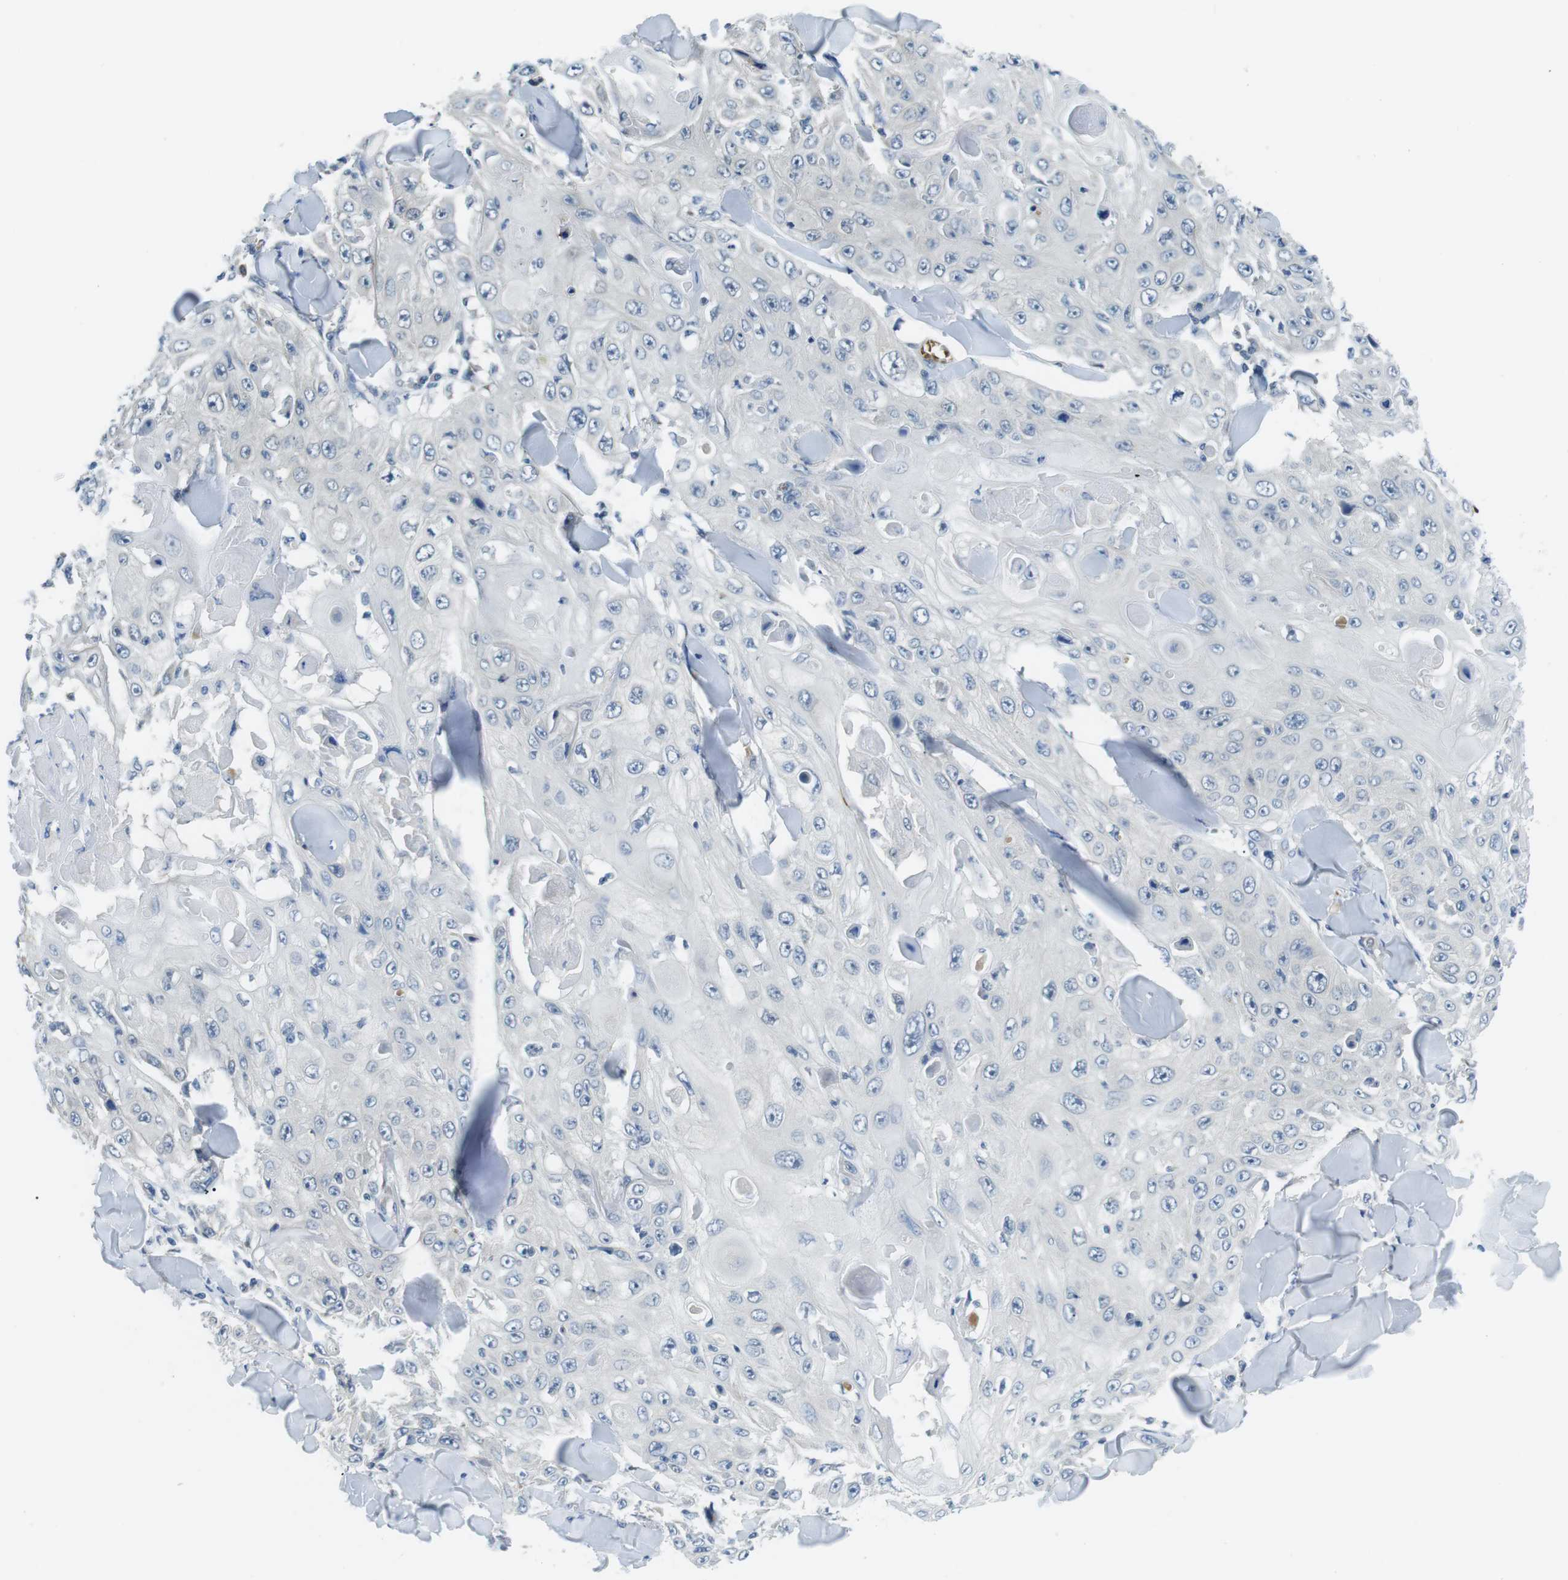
{"staining": {"intensity": "negative", "quantity": "none", "location": "none"}, "tissue": "skin cancer", "cell_type": "Tumor cells", "image_type": "cancer", "snomed": [{"axis": "morphology", "description": "Squamous cell carcinoma, NOS"}, {"axis": "topography", "description": "Skin"}], "caption": "Immunohistochemistry histopathology image of neoplastic tissue: squamous cell carcinoma (skin) stained with DAB reveals no significant protein expression in tumor cells.", "gene": "WSCD1", "patient": {"sex": "male", "age": 86}}